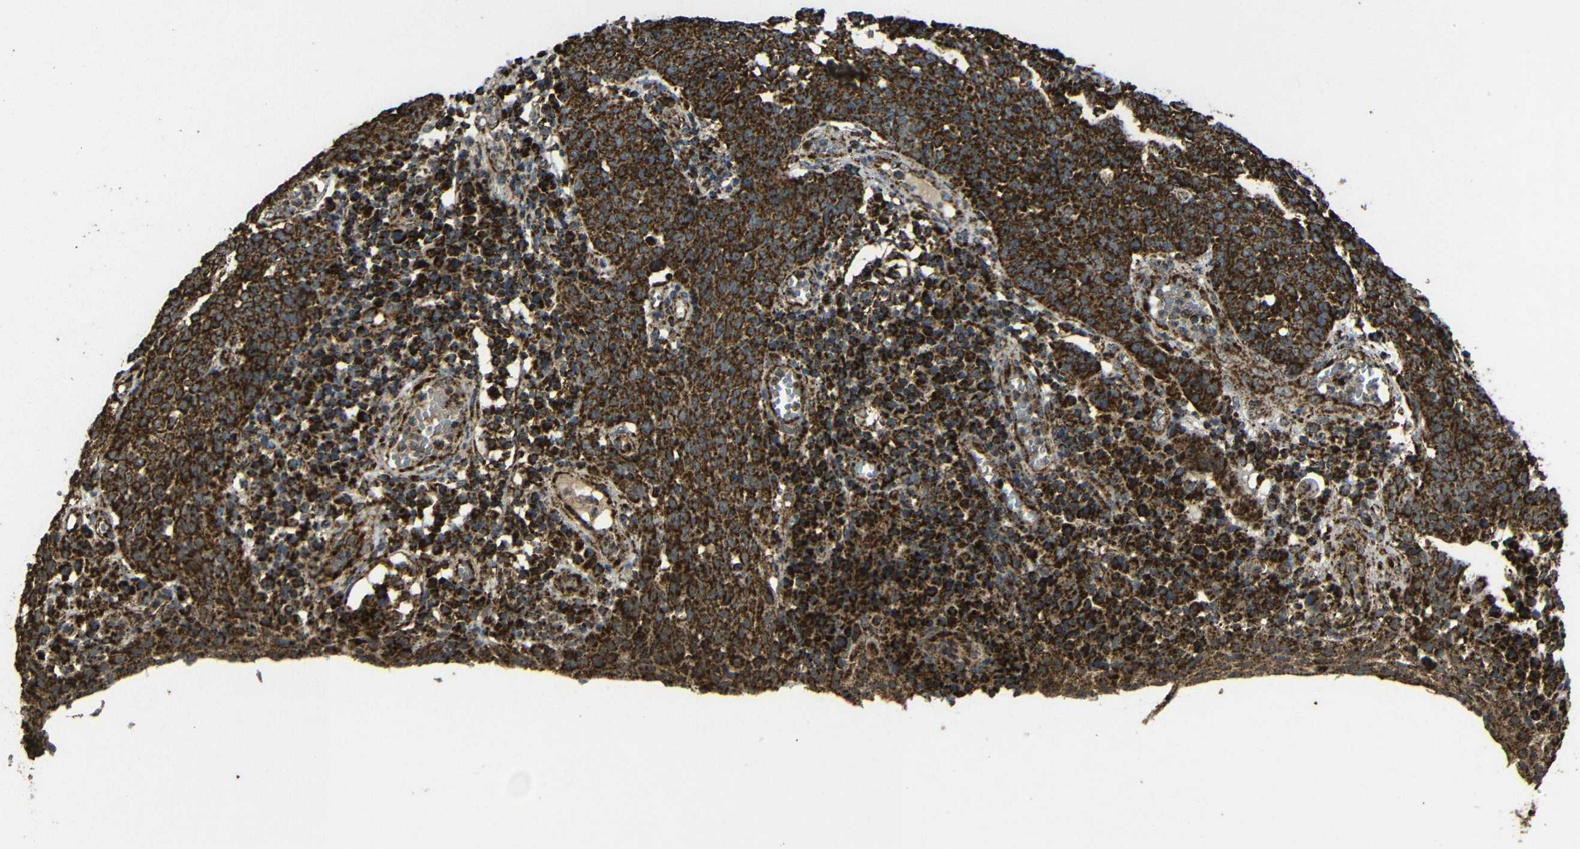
{"staining": {"intensity": "strong", "quantity": ">75%", "location": "cytoplasmic/membranous"}, "tissue": "cervical cancer", "cell_type": "Tumor cells", "image_type": "cancer", "snomed": [{"axis": "morphology", "description": "Squamous cell carcinoma, NOS"}, {"axis": "topography", "description": "Cervix"}], "caption": "Squamous cell carcinoma (cervical) was stained to show a protein in brown. There is high levels of strong cytoplasmic/membranous positivity in approximately >75% of tumor cells.", "gene": "ATP5F1A", "patient": {"sex": "female", "age": 34}}